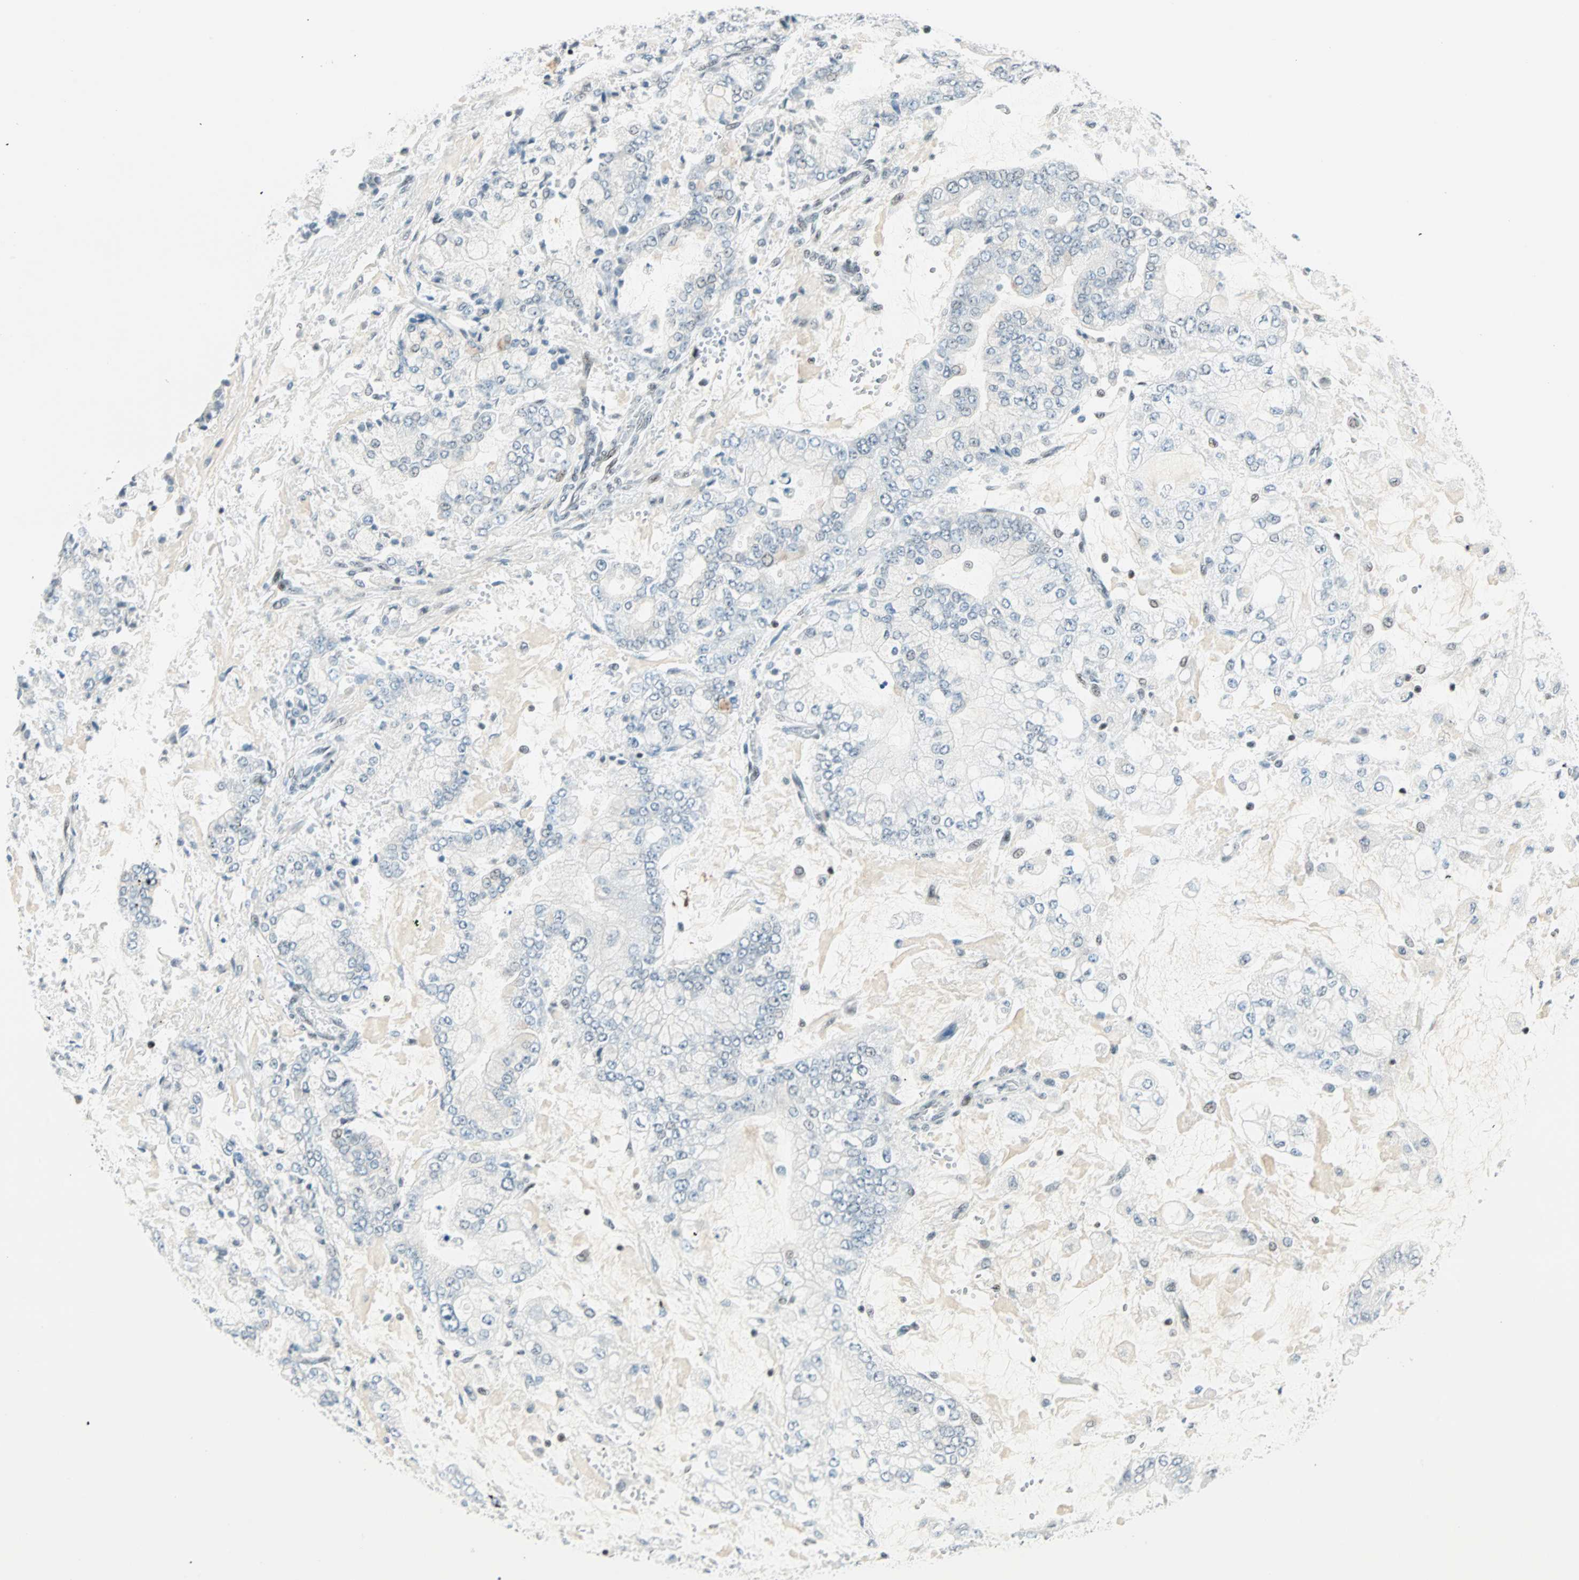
{"staining": {"intensity": "negative", "quantity": "none", "location": "none"}, "tissue": "stomach cancer", "cell_type": "Tumor cells", "image_type": "cancer", "snomed": [{"axis": "morphology", "description": "Adenocarcinoma, NOS"}, {"axis": "topography", "description": "Stomach"}], "caption": "An immunohistochemistry histopathology image of stomach cancer (adenocarcinoma) is shown. There is no staining in tumor cells of stomach cancer (adenocarcinoma).", "gene": "SIN3A", "patient": {"sex": "male", "age": 76}}